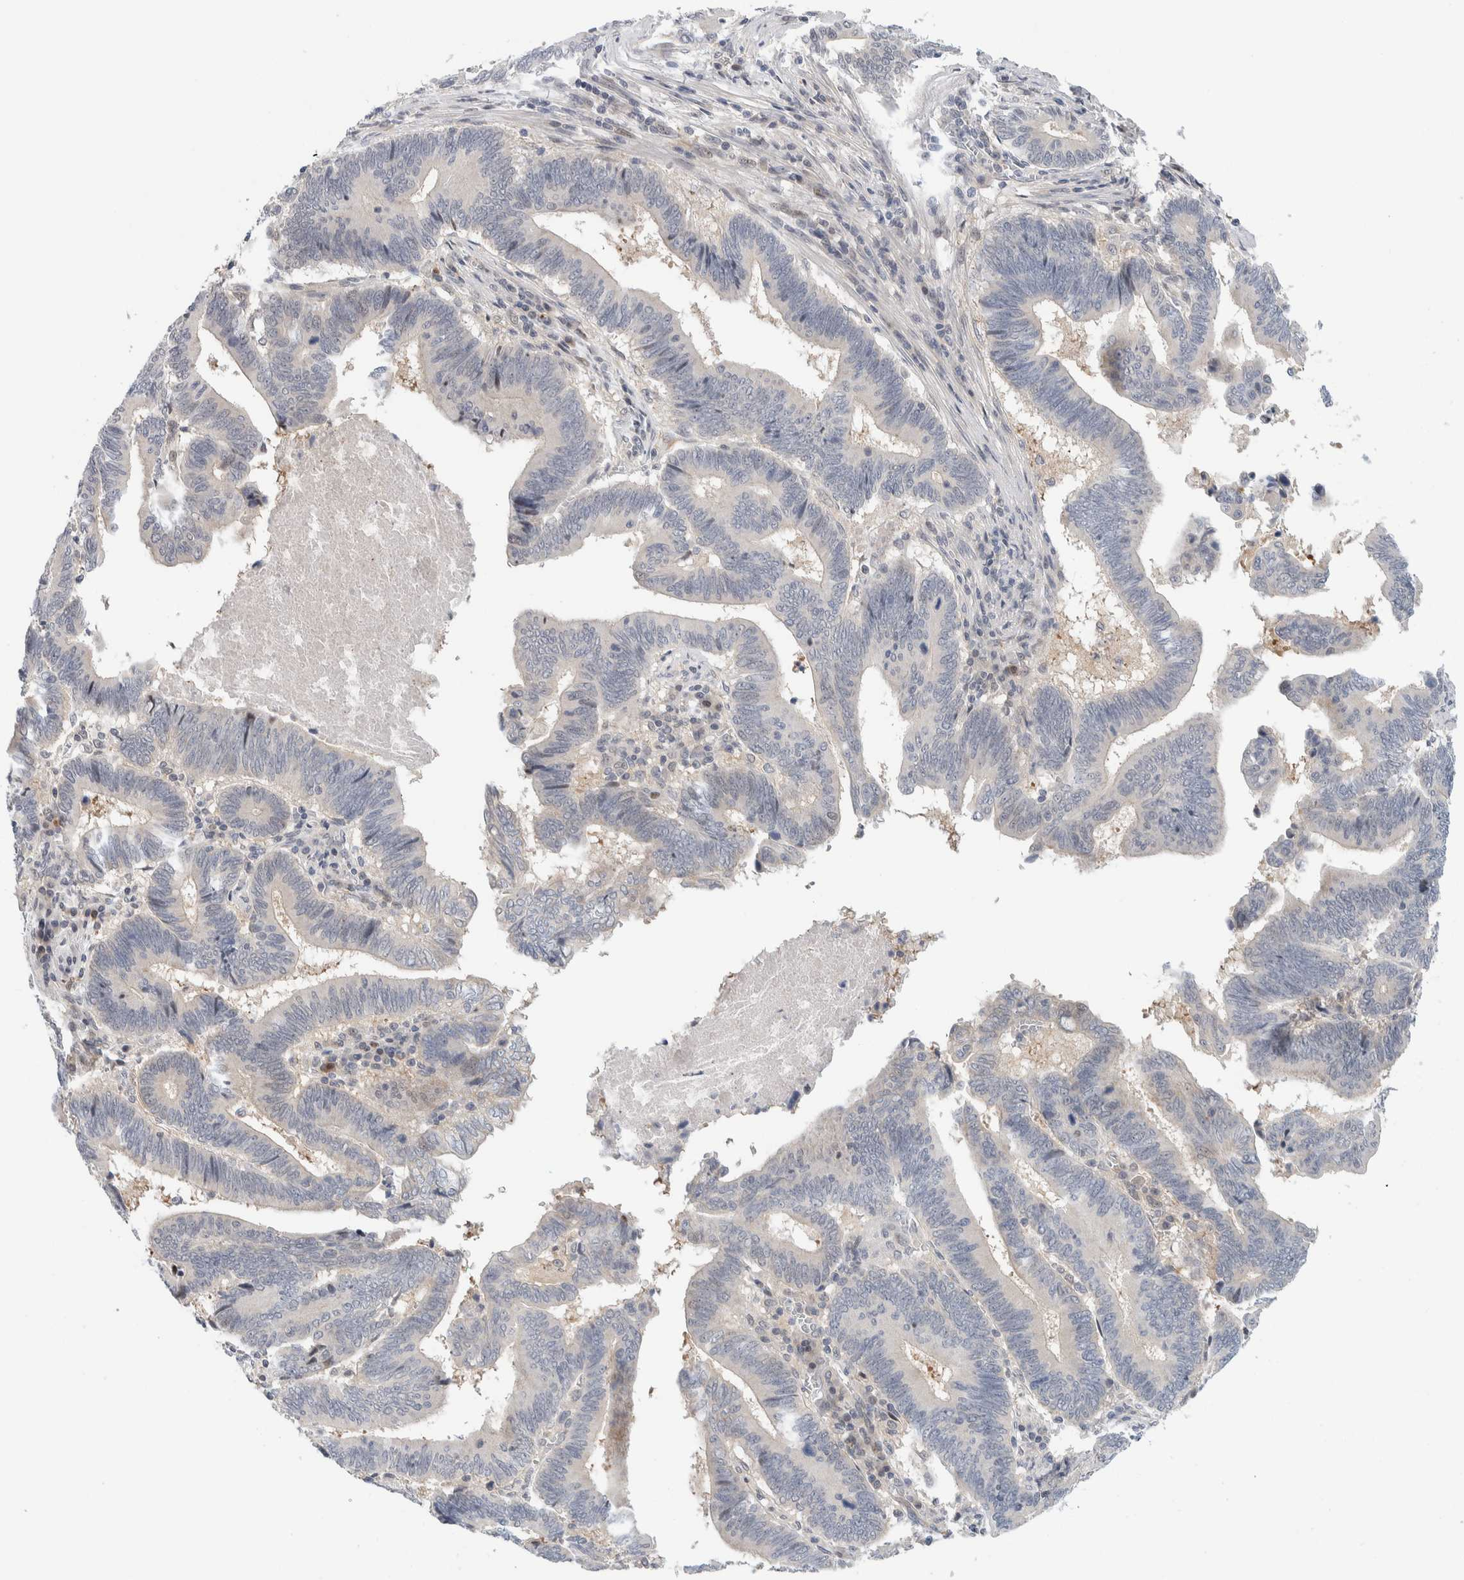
{"staining": {"intensity": "negative", "quantity": "none", "location": "none"}, "tissue": "pancreatic cancer", "cell_type": "Tumor cells", "image_type": "cancer", "snomed": [{"axis": "morphology", "description": "Adenocarcinoma, NOS"}, {"axis": "topography", "description": "Pancreas"}], "caption": "This is a micrograph of immunohistochemistry (IHC) staining of pancreatic cancer (adenocarcinoma), which shows no expression in tumor cells.", "gene": "NCR3LG1", "patient": {"sex": "female", "age": 70}}